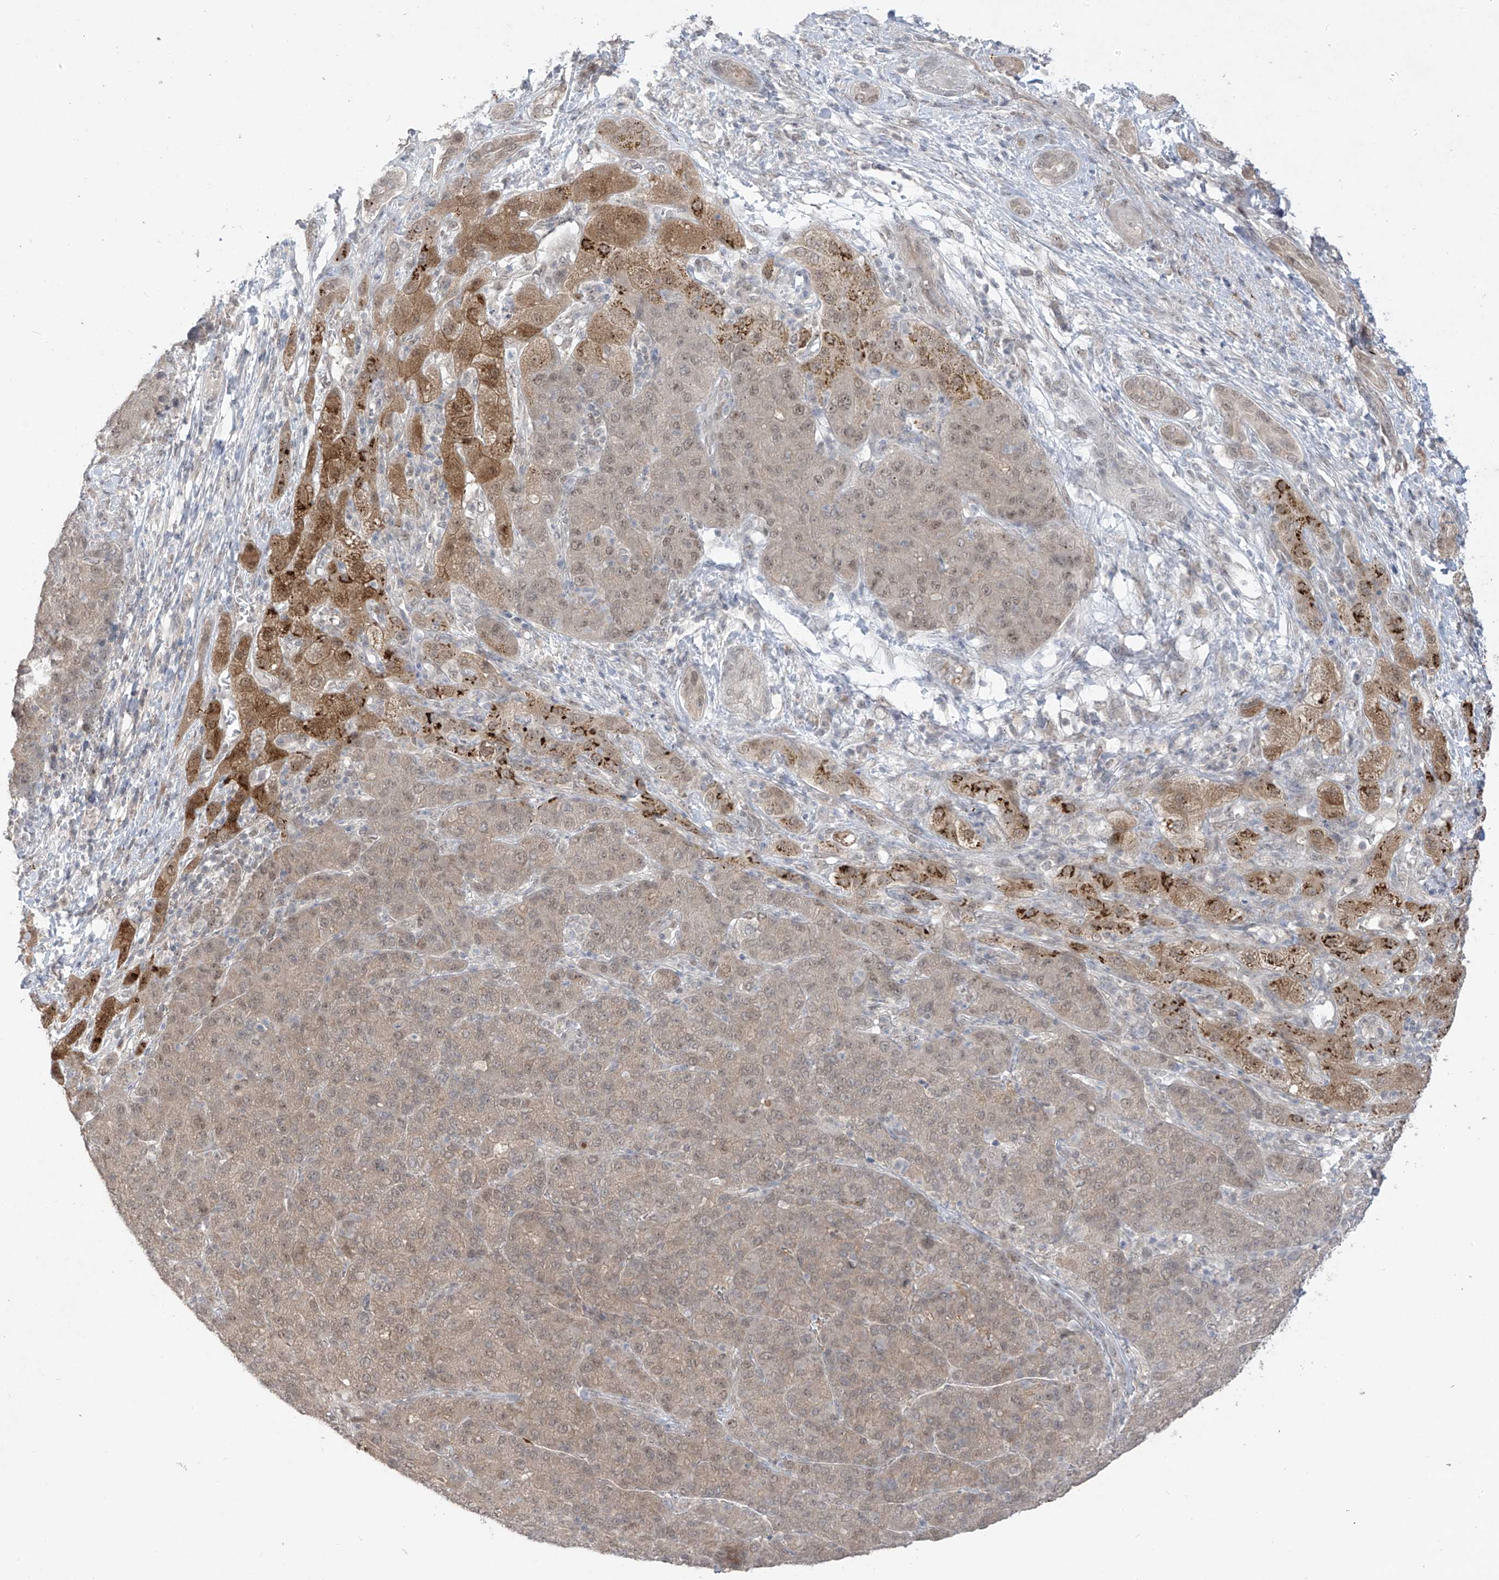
{"staining": {"intensity": "weak", "quantity": ">75%", "location": "cytoplasmic/membranous,nuclear"}, "tissue": "liver cancer", "cell_type": "Tumor cells", "image_type": "cancer", "snomed": [{"axis": "morphology", "description": "Carcinoma, Hepatocellular, NOS"}, {"axis": "topography", "description": "Liver"}], "caption": "Approximately >75% of tumor cells in liver hepatocellular carcinoma display weak cytoplasmic/membranous and nuclear protein positivity as visualized by brown immunohistochemical staining.", "gene": "OGT", "patient": {"sex": "male", "age": 65}}